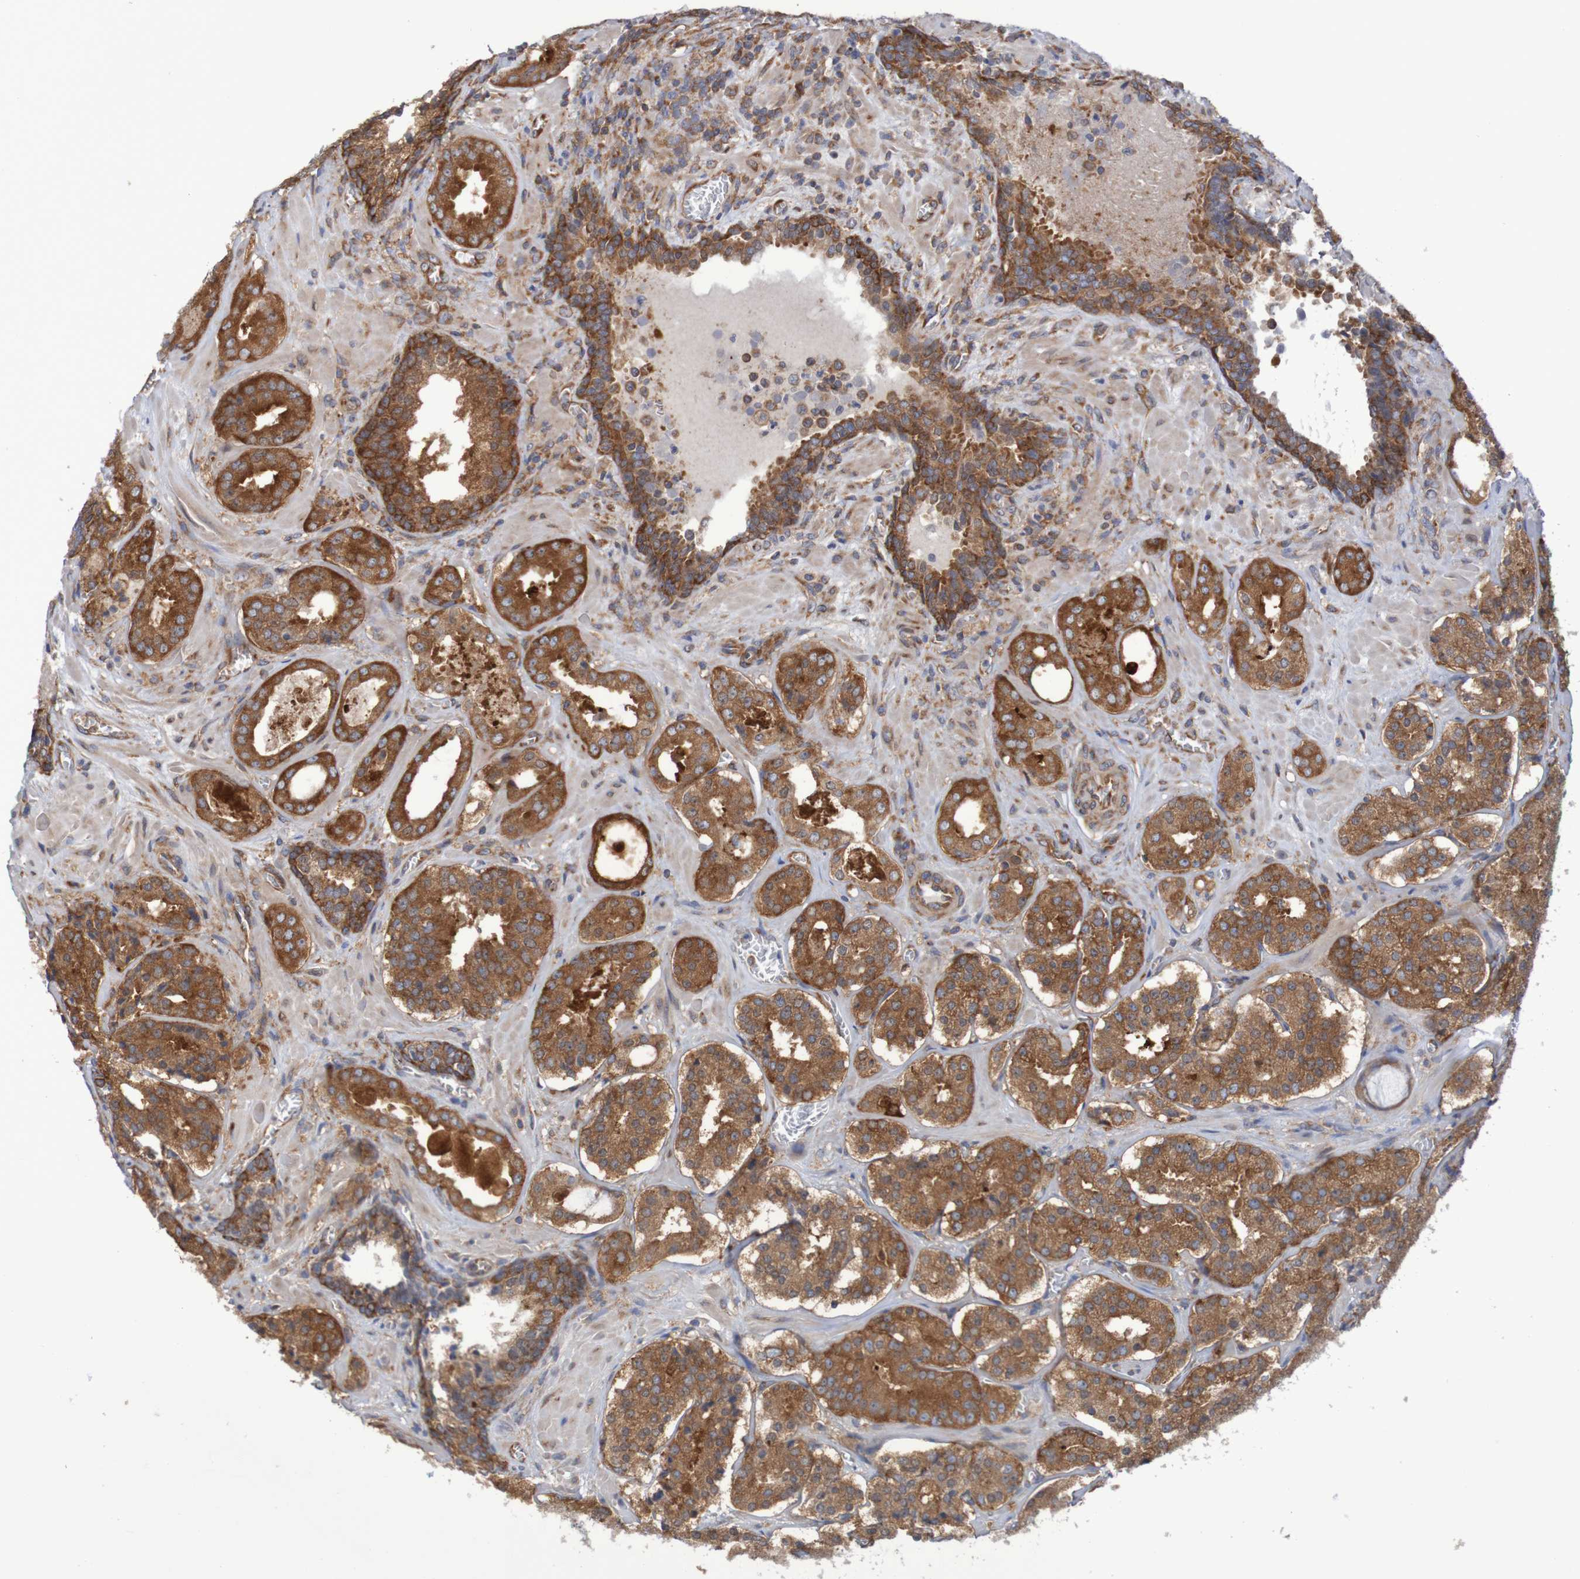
{"staining": {"intensity": "strong", "quantity": ">75%", "location": "cytoplasmic/membranous"}, "tissue": "prostate cancer", "cell_type": "Tumor cells", "image_type": "cancer", "snomed": [{"axis": "morphology", "description": "Adenocarcinoma, High grade"}, {"axis": "topography", "description": "Prostate"}], "caption": "A brown stain highlights strong cytoplasmic/membranous expression of a protein in prostate cancer (adenocarcinoma (high-grade)) tumor cells.", "gene": "LRRC47", "patient": {"sex": "male", "age": 60}}